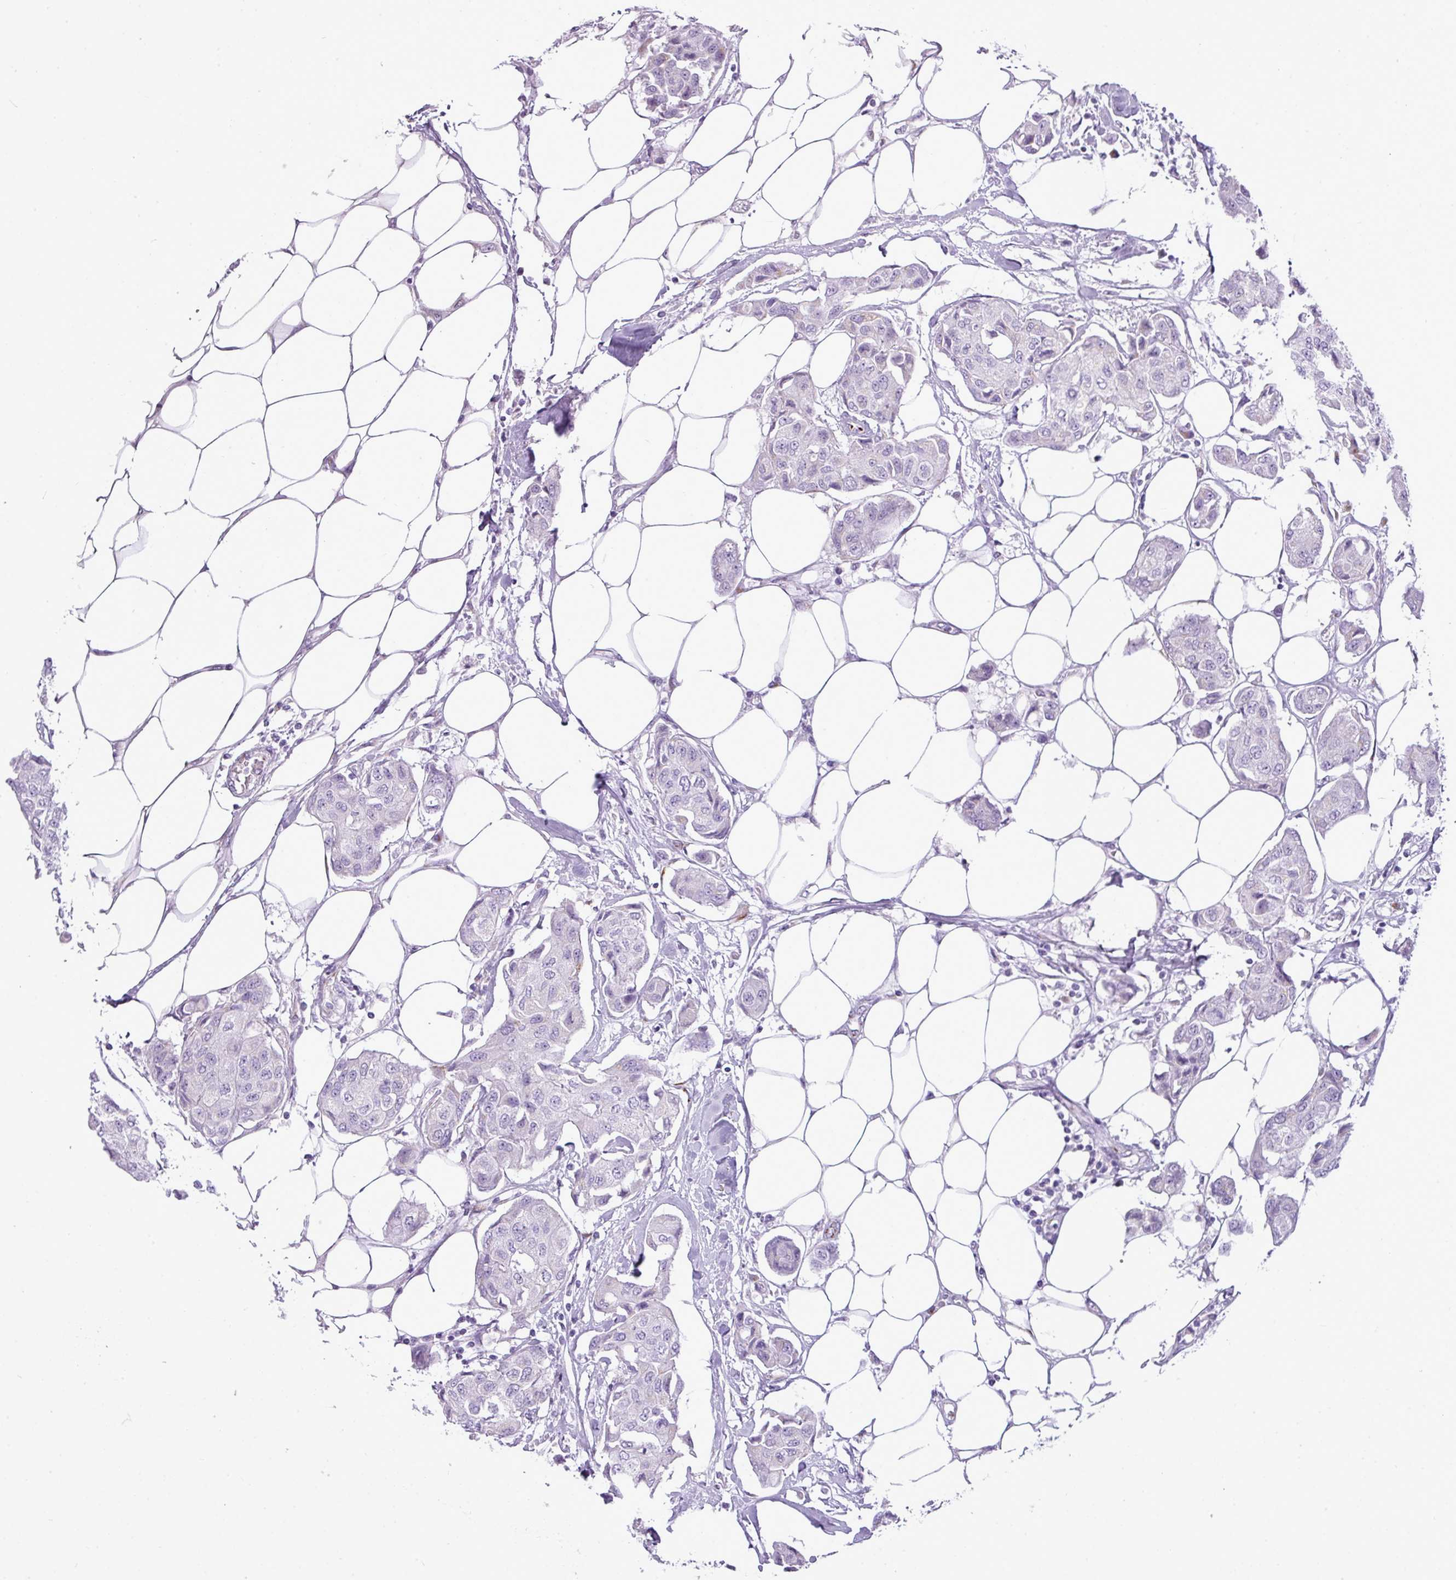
{"staining": {"intensity": "negative", "quantity": "none", "location": "none"}, "tissue": "breast cancer", "cell_type": "Tumor cells", "image_type": "cancer", "snomed": [{"axis": "morphology", "description": "Duct carcinoma"}, {"axis": "topography", "description": "Breast"}, {"axis": "topography", "description": "Lymph node"}], "caption": "This is an IHC micrograph of human breast intraductal carcinoma. There is no expression in tumor cells.", "gene": "FAM43A", "patient": {"sex": "female", "age": 80}}